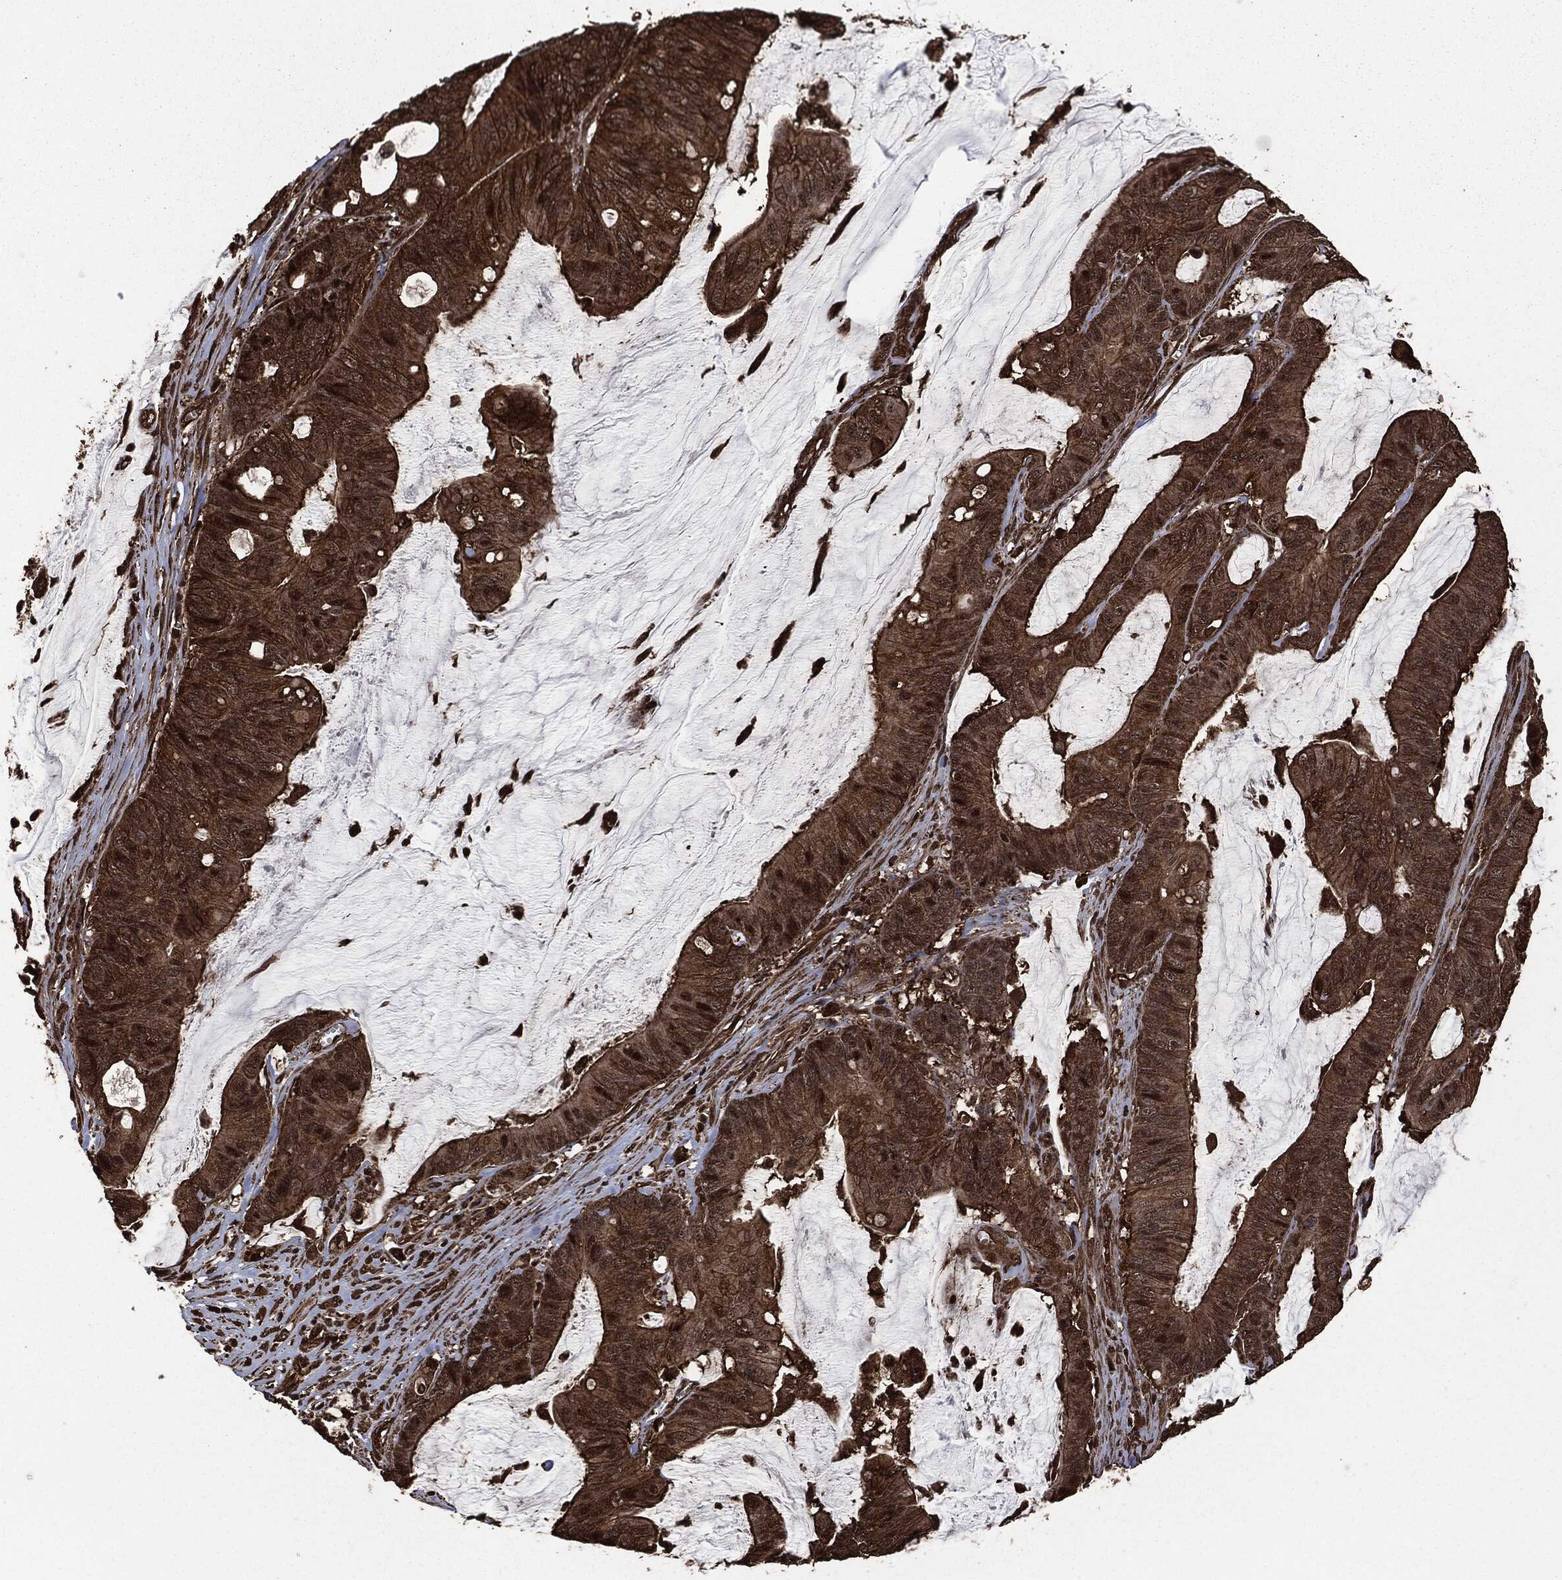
{"staining": {"intensity": "strong", "quantity": ">75%", "location": "cytoplasmic/membranous"}, "tissue": "colorectal cancer", "cell_type": "Tumor cells", "image_type": "cancer", "snomed": [{"axis": "morphology", "description": "Adenocarcinoma, NOS"}, {"axis": "topography", "description": "Colon"}], "caption": "Colorectal cancer stained for a protein (brown) demonstrates strong cytoplasmic/membranous positive staining in approximately >75% of tumor cells.", "gene": "HRAS", "patient": {"sex": "female", "age": 69}}